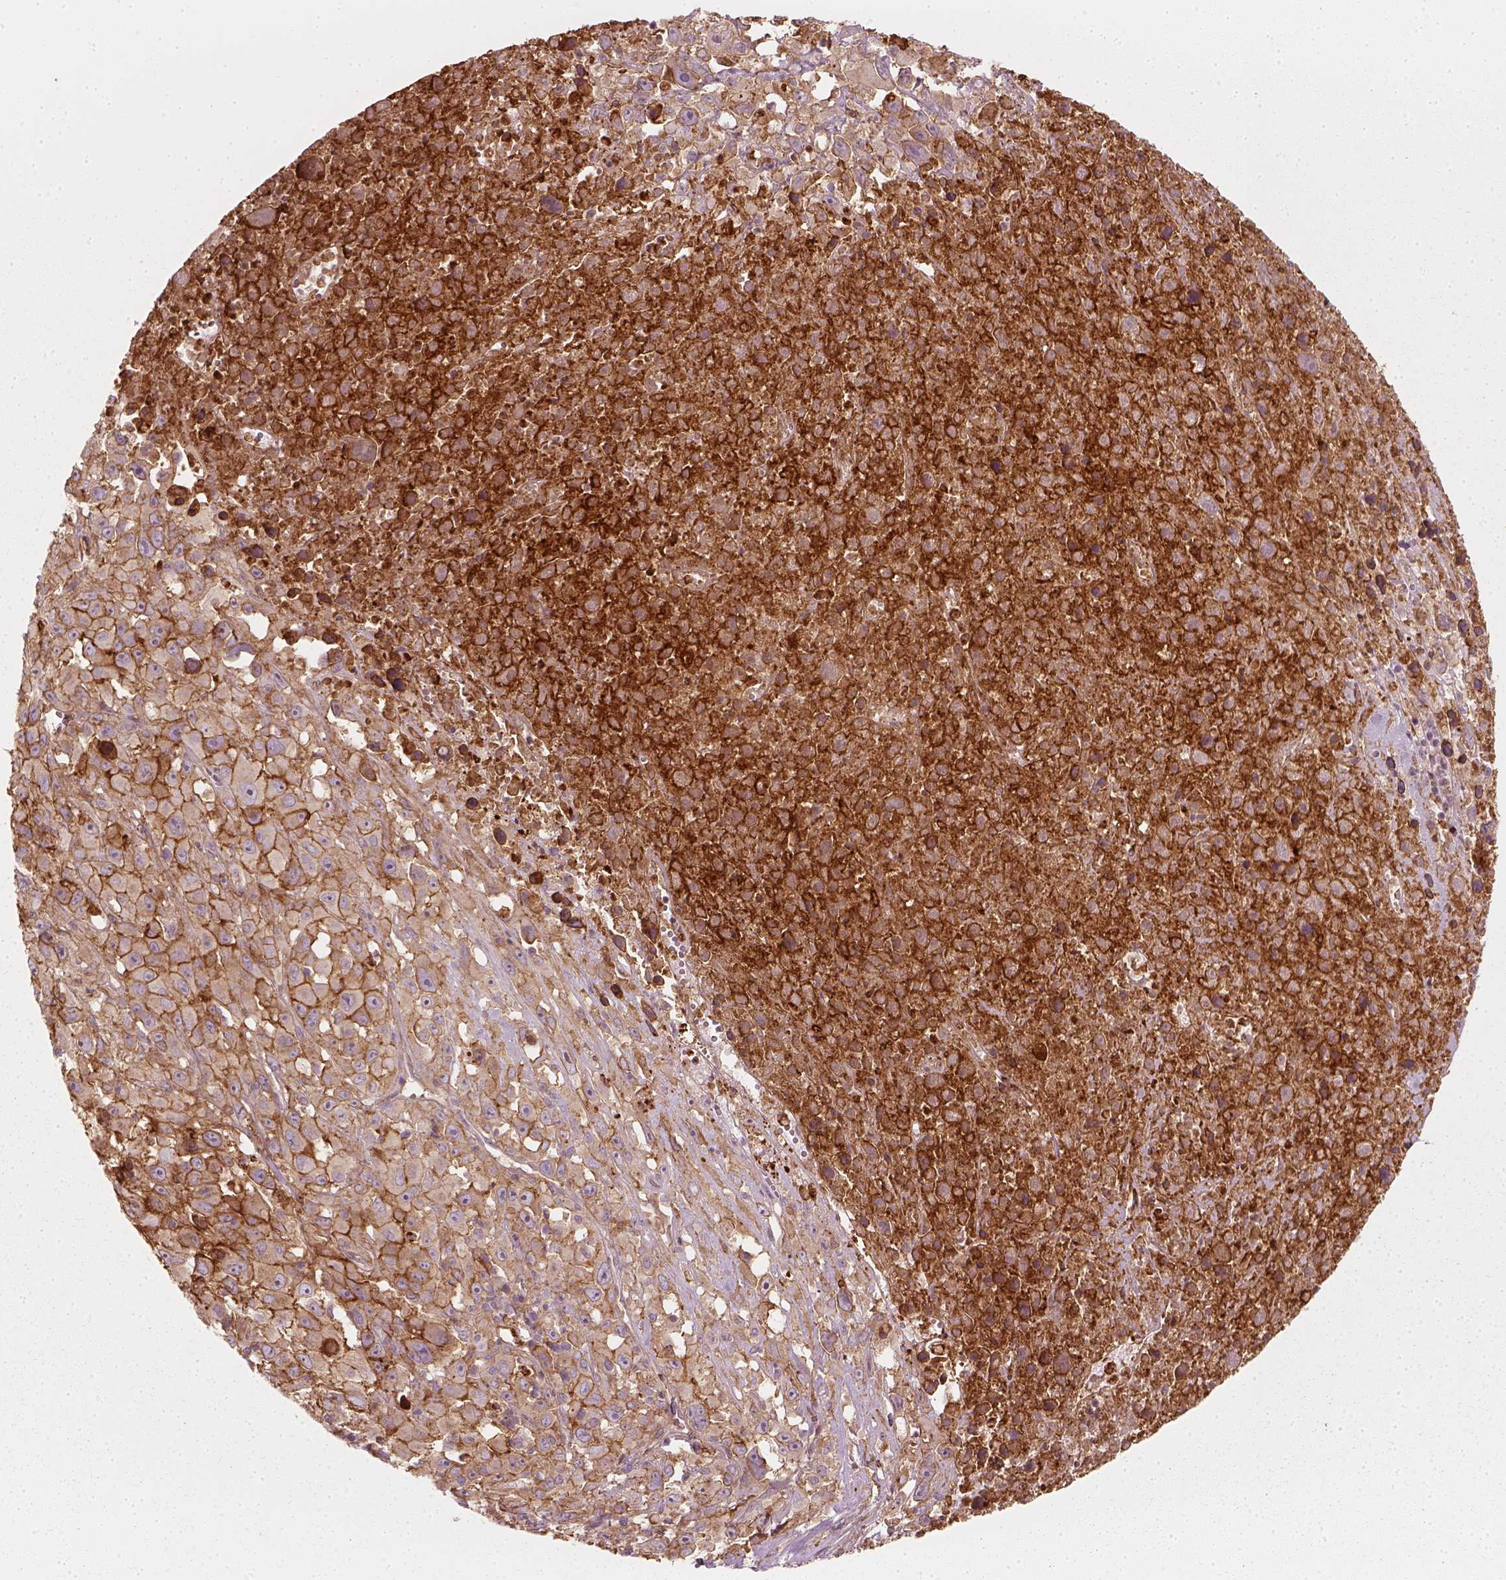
{"staining": {"intensity": "moderate", "quantity": ">75%", "location": "cytoplasmic/membranous"}, "tissue": "melanoma", "cell_type": "Tumor cells", "image_type": "cancer", "snomed": [{"axis": "morphology", "description": "Malignant melanoma, Metastatic site"}, {"axis": "topography", "description": "Soft tissue"}], "caption": "This image demonstrates malignant melanoma (metastatic site) stained with IHC to label a protein in brown. The cytoplasmic/membranous of tumor cells show moderate positivity for the protein. Nuclei are counter-stained blue.", "gene": "NPTN", "patient": {"sex": "male", "age": 50}}